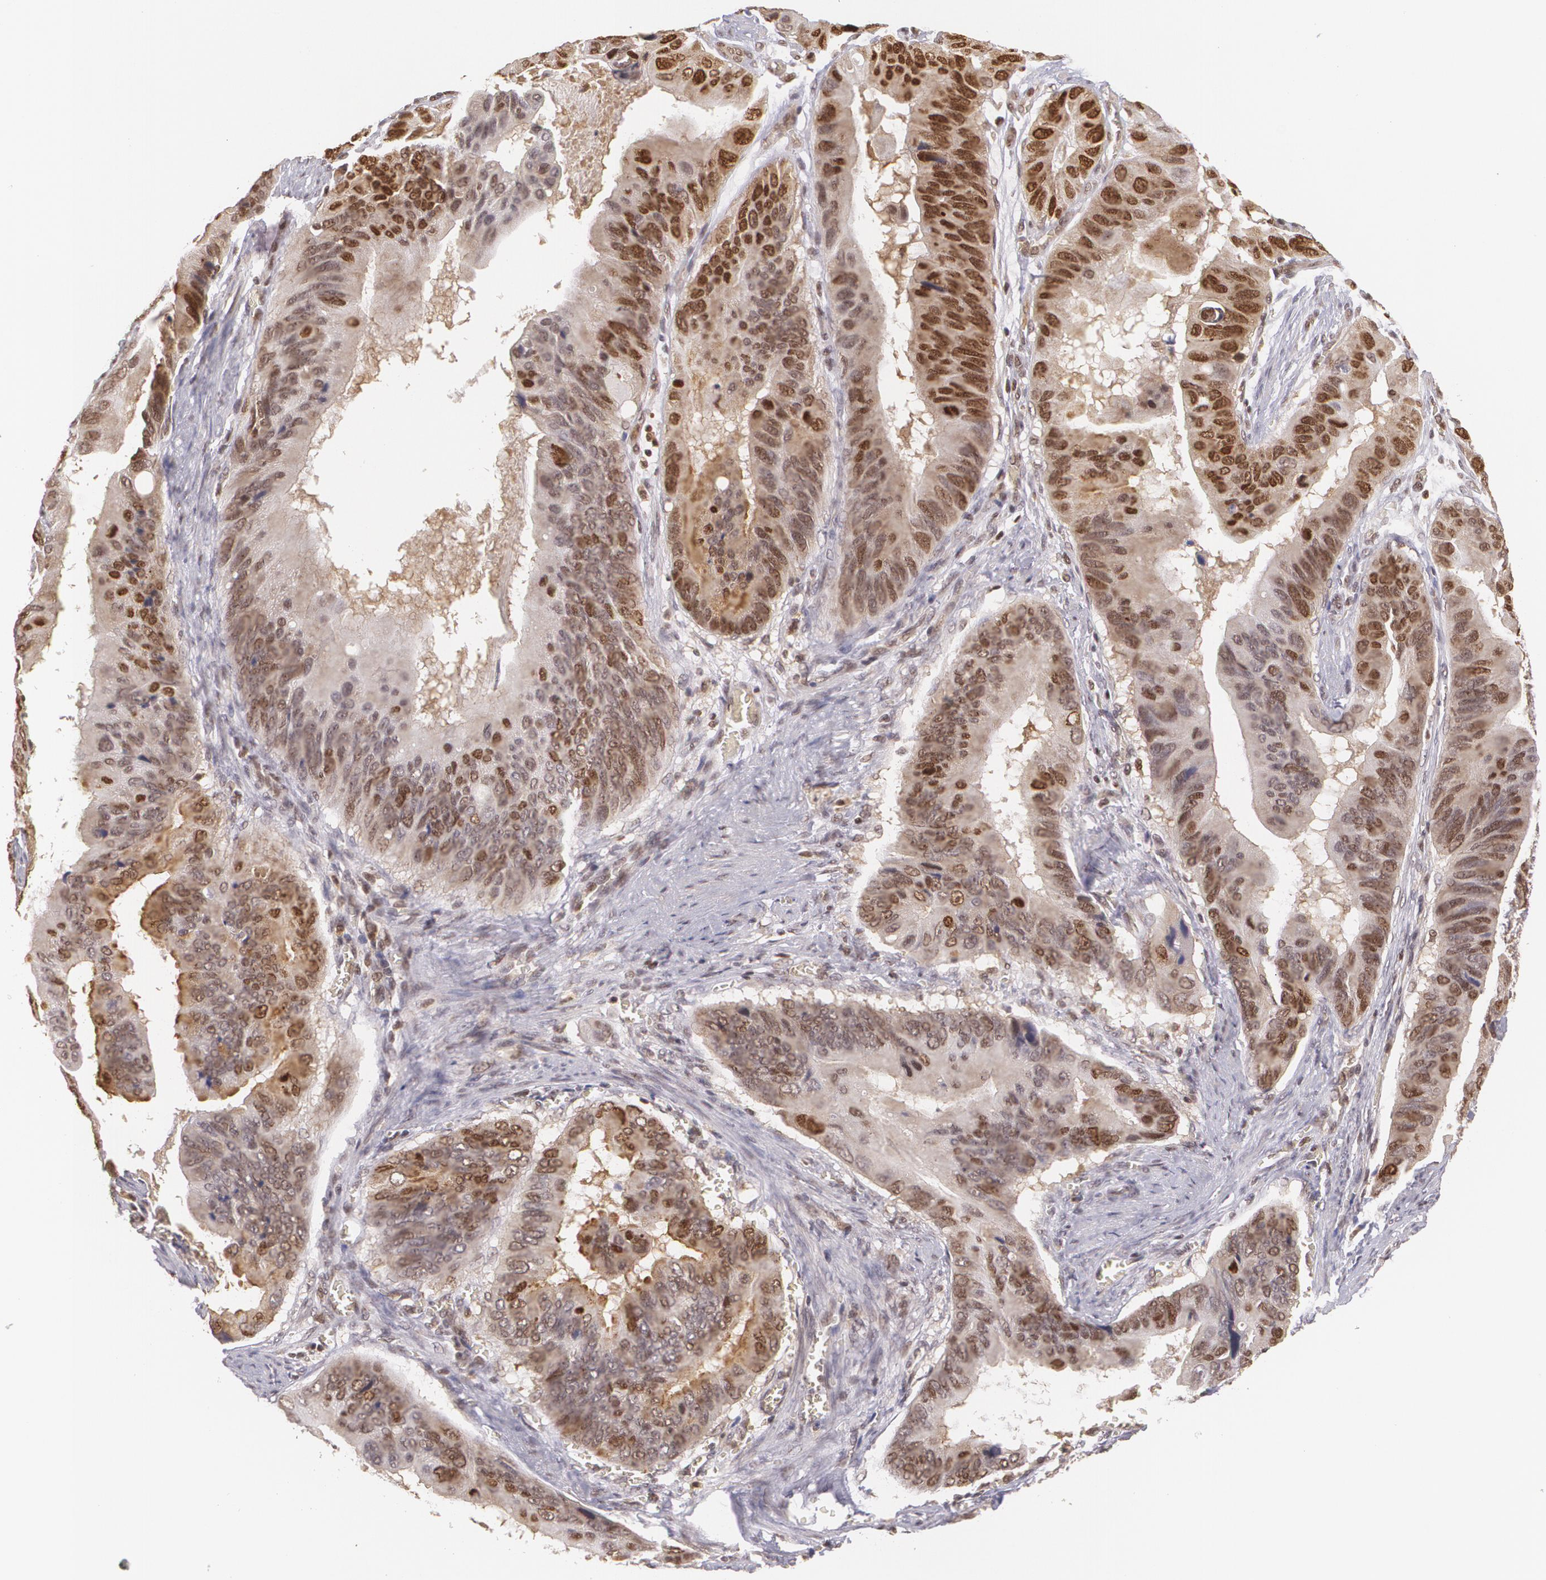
{"staining": {"intensity": "weak", "quantity": "25%-75%", "location": "nuclear"}, "tissue": "stomach cancer", "cell_type": "Tumor cells", "image_type": "cancer", "snomed": [{"axis": "morphology", "description": "Adenocarcinoma, NOS"}, {"axis": "topography", "description": "Stomach, upper"}], "caption": "Brown immunohistochemical staining in adenocarcinoma (stomach) reveals weak nuclear positivity in approximately 25%-75% of tumor cells.", "gene": "CUL2", "patient": {"sex": "male", "age": 80}}